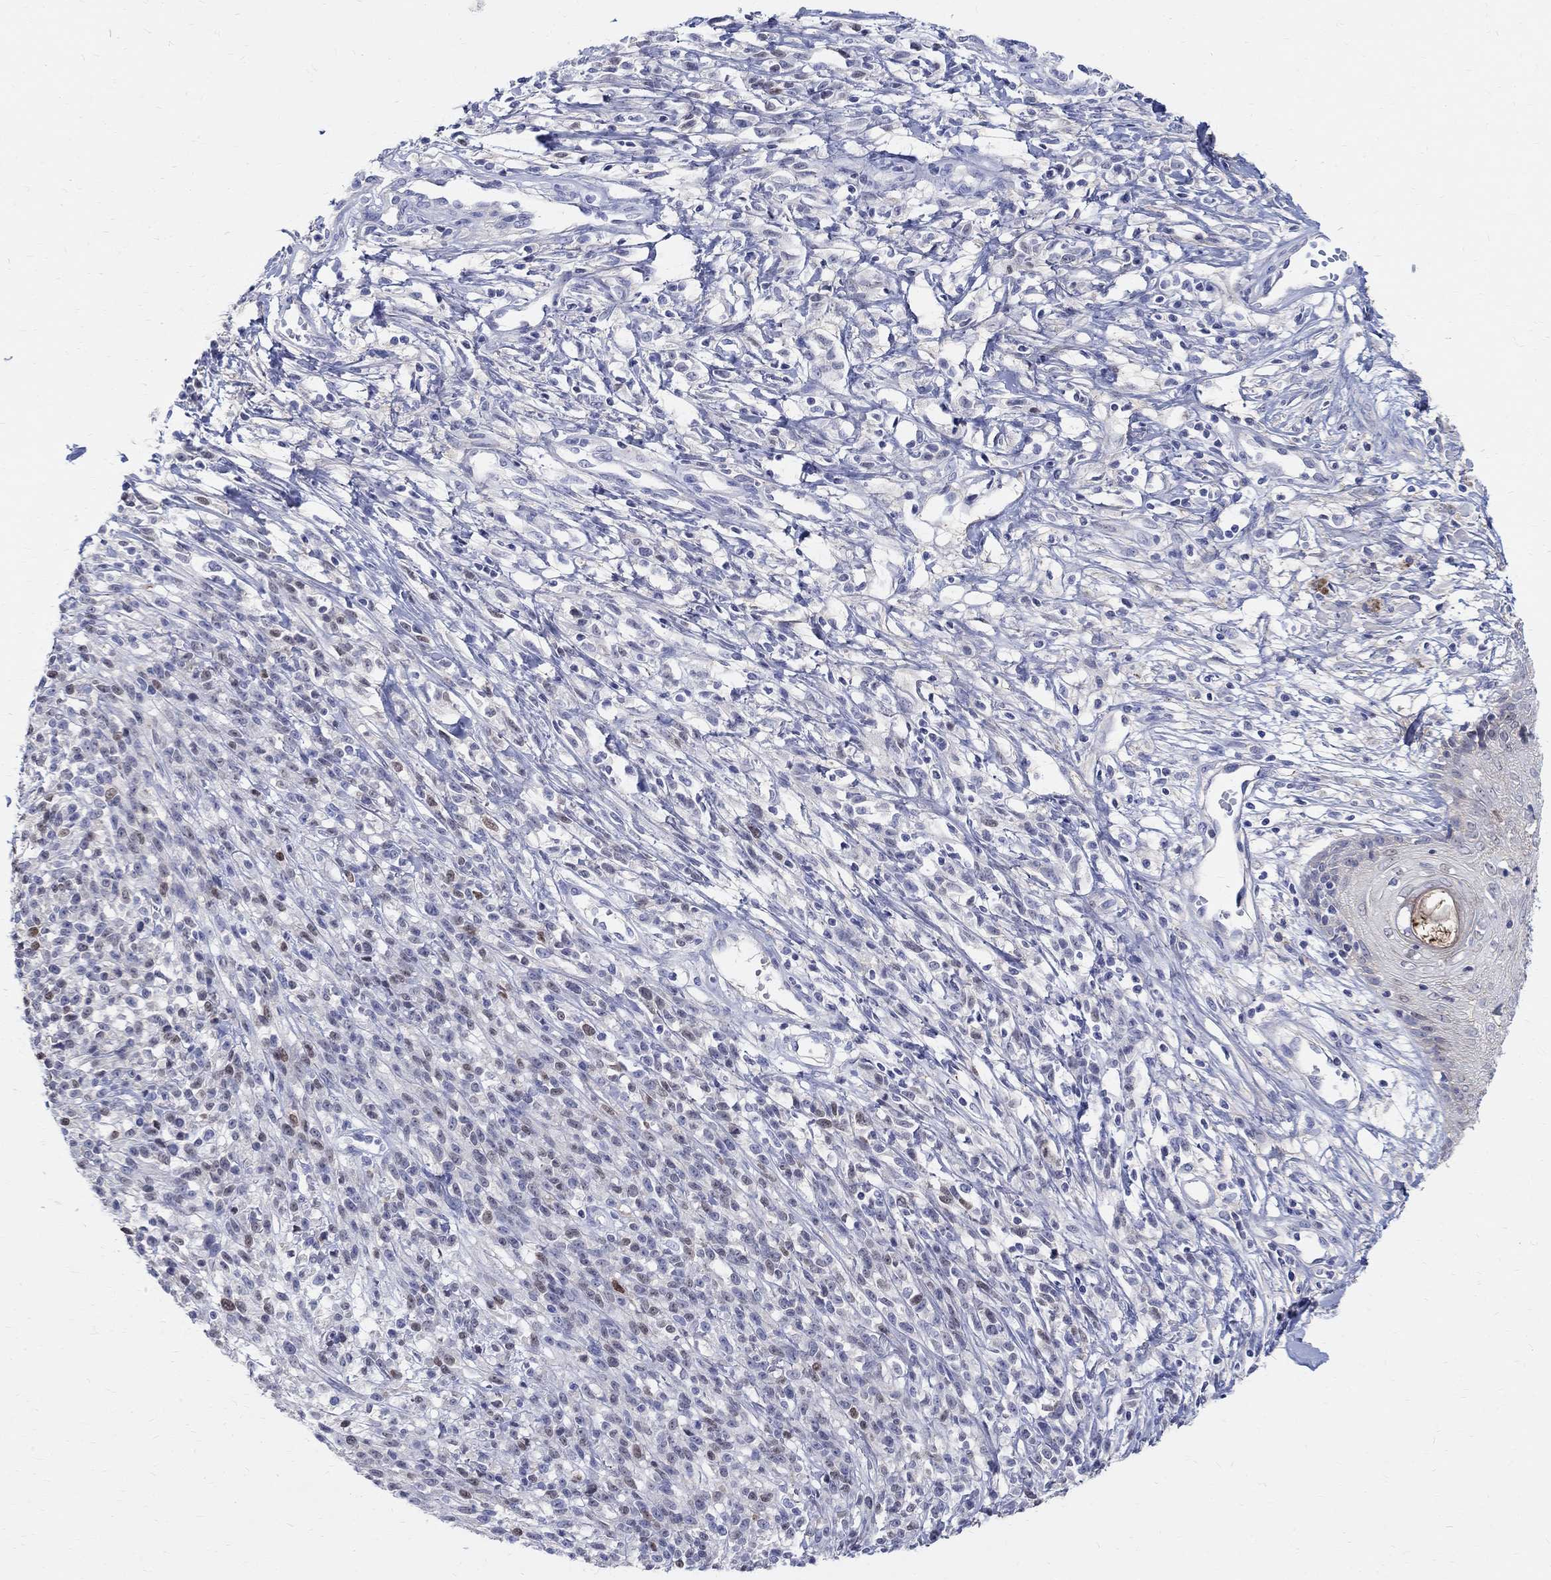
{"staining": {"intensity": "weak", "quantity": "<25%", "location": "nuclear"}, "tissue": "melanoma", "cell_type": "Tumor cells", "image_type": "cancer", "snomed": [{"axis": "morphology", "description": "Malignant melanoma, NOS"}, {"axis": "topography", "description": "Skin"}, {"axis": "topography", "description": "Skin of trunk"}], "caption": "Tumor cells are negative for protein expression in human malignant melanoma.", "gene": "SOX2", "patient": {"sex": "male", "age": 74}}